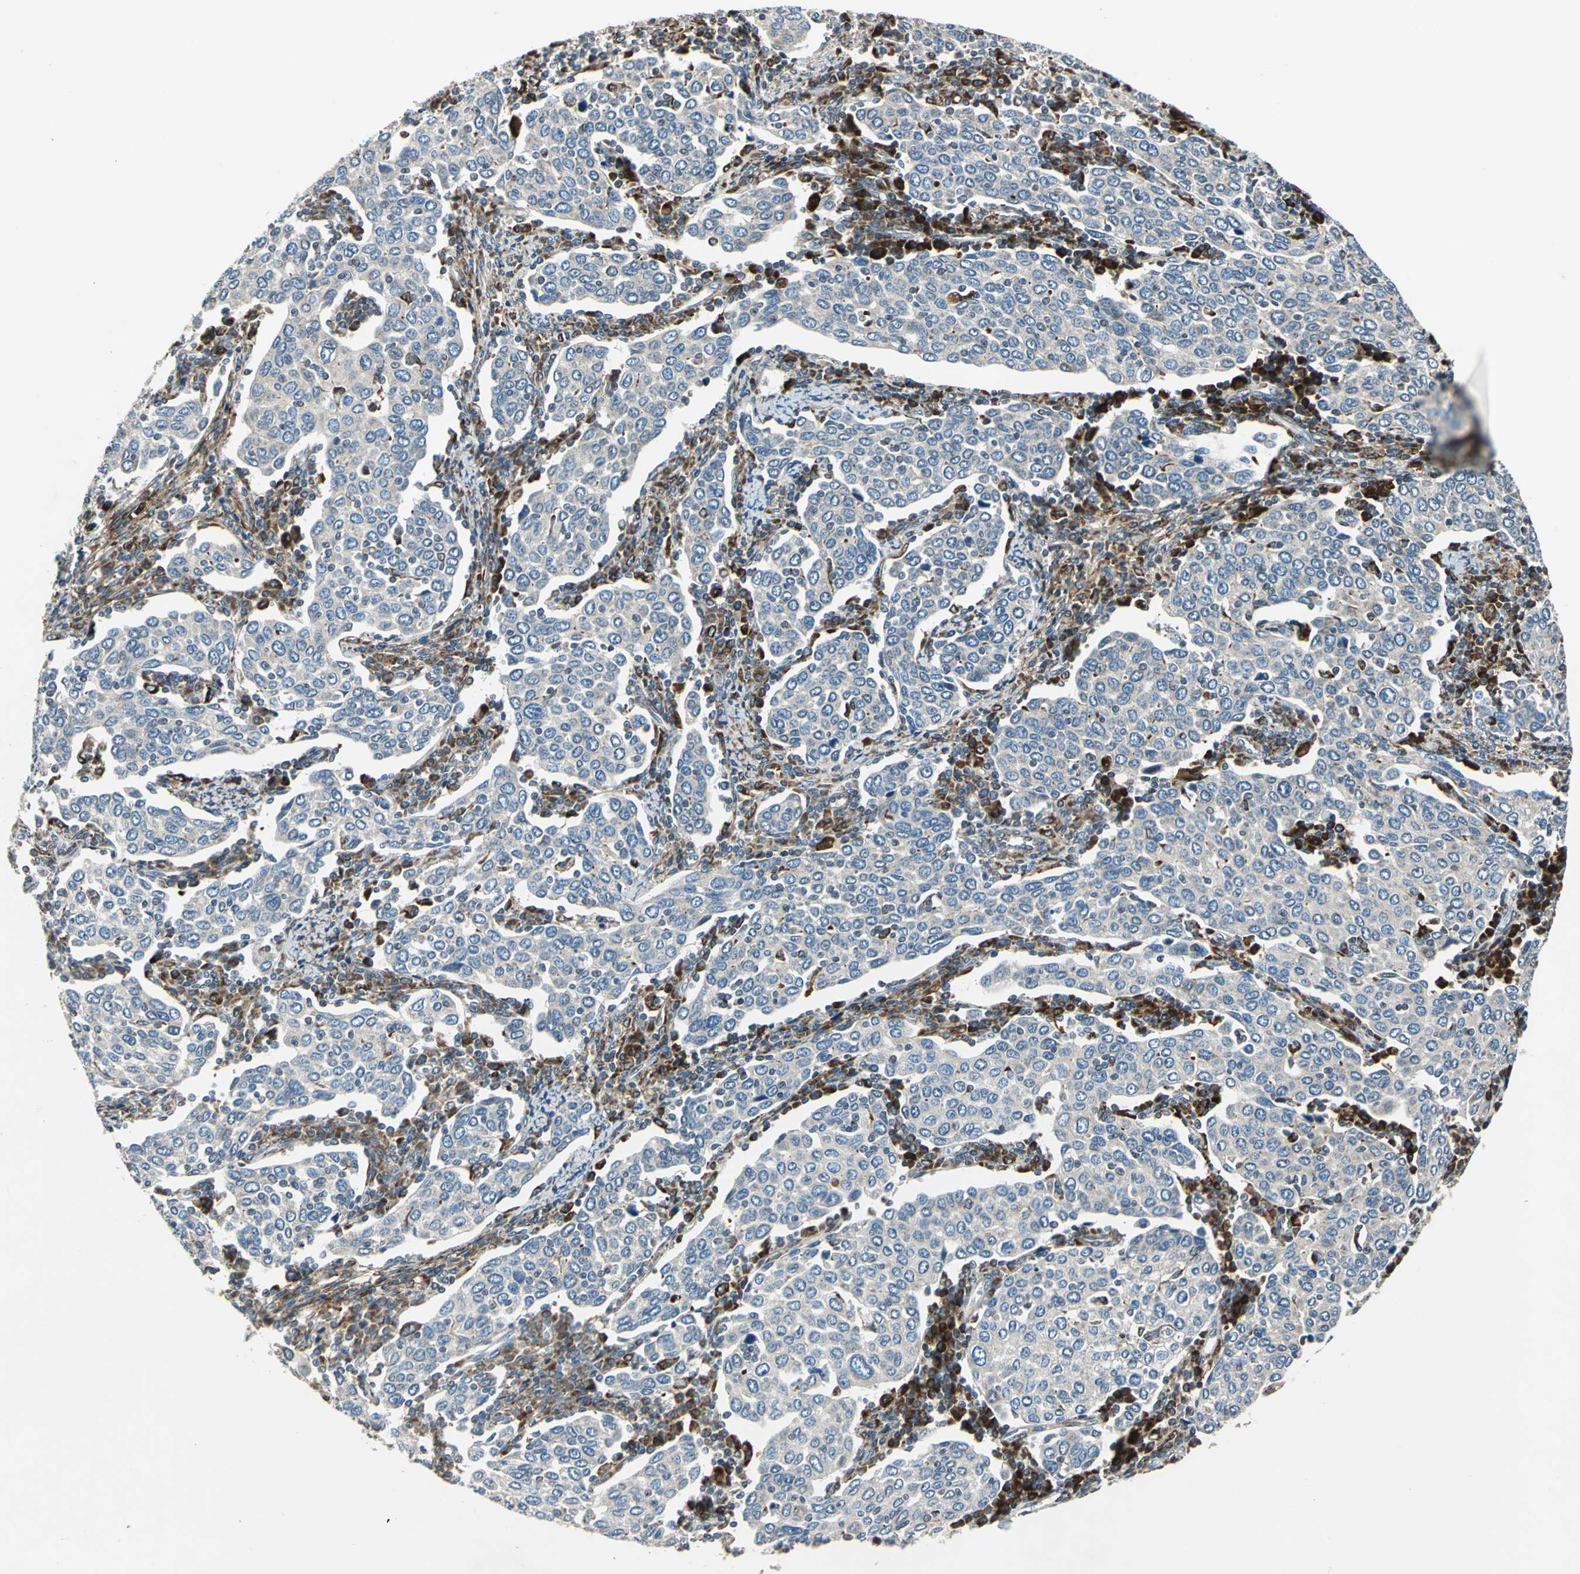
{"staining": {"intensity": "weak", "quantity": "<25%", "location": "cytoplasmic/membranous"}, "tissue": "cervical cancer", "cell_type": "Tumor cells", "image_type": "cancer", "snomed": [{"axis": "morphology", "description": "Squamous cell carcinoma, NOS"}, {"axis": "topography", "description": "Cervix"}], "caption": "Human squamous cell carcinoma (cervical) stained for a protein using IHC displays no expression in tumor cells.", "gene": "HTATIP2", "patient": {"sex": "female", "age": 40}}